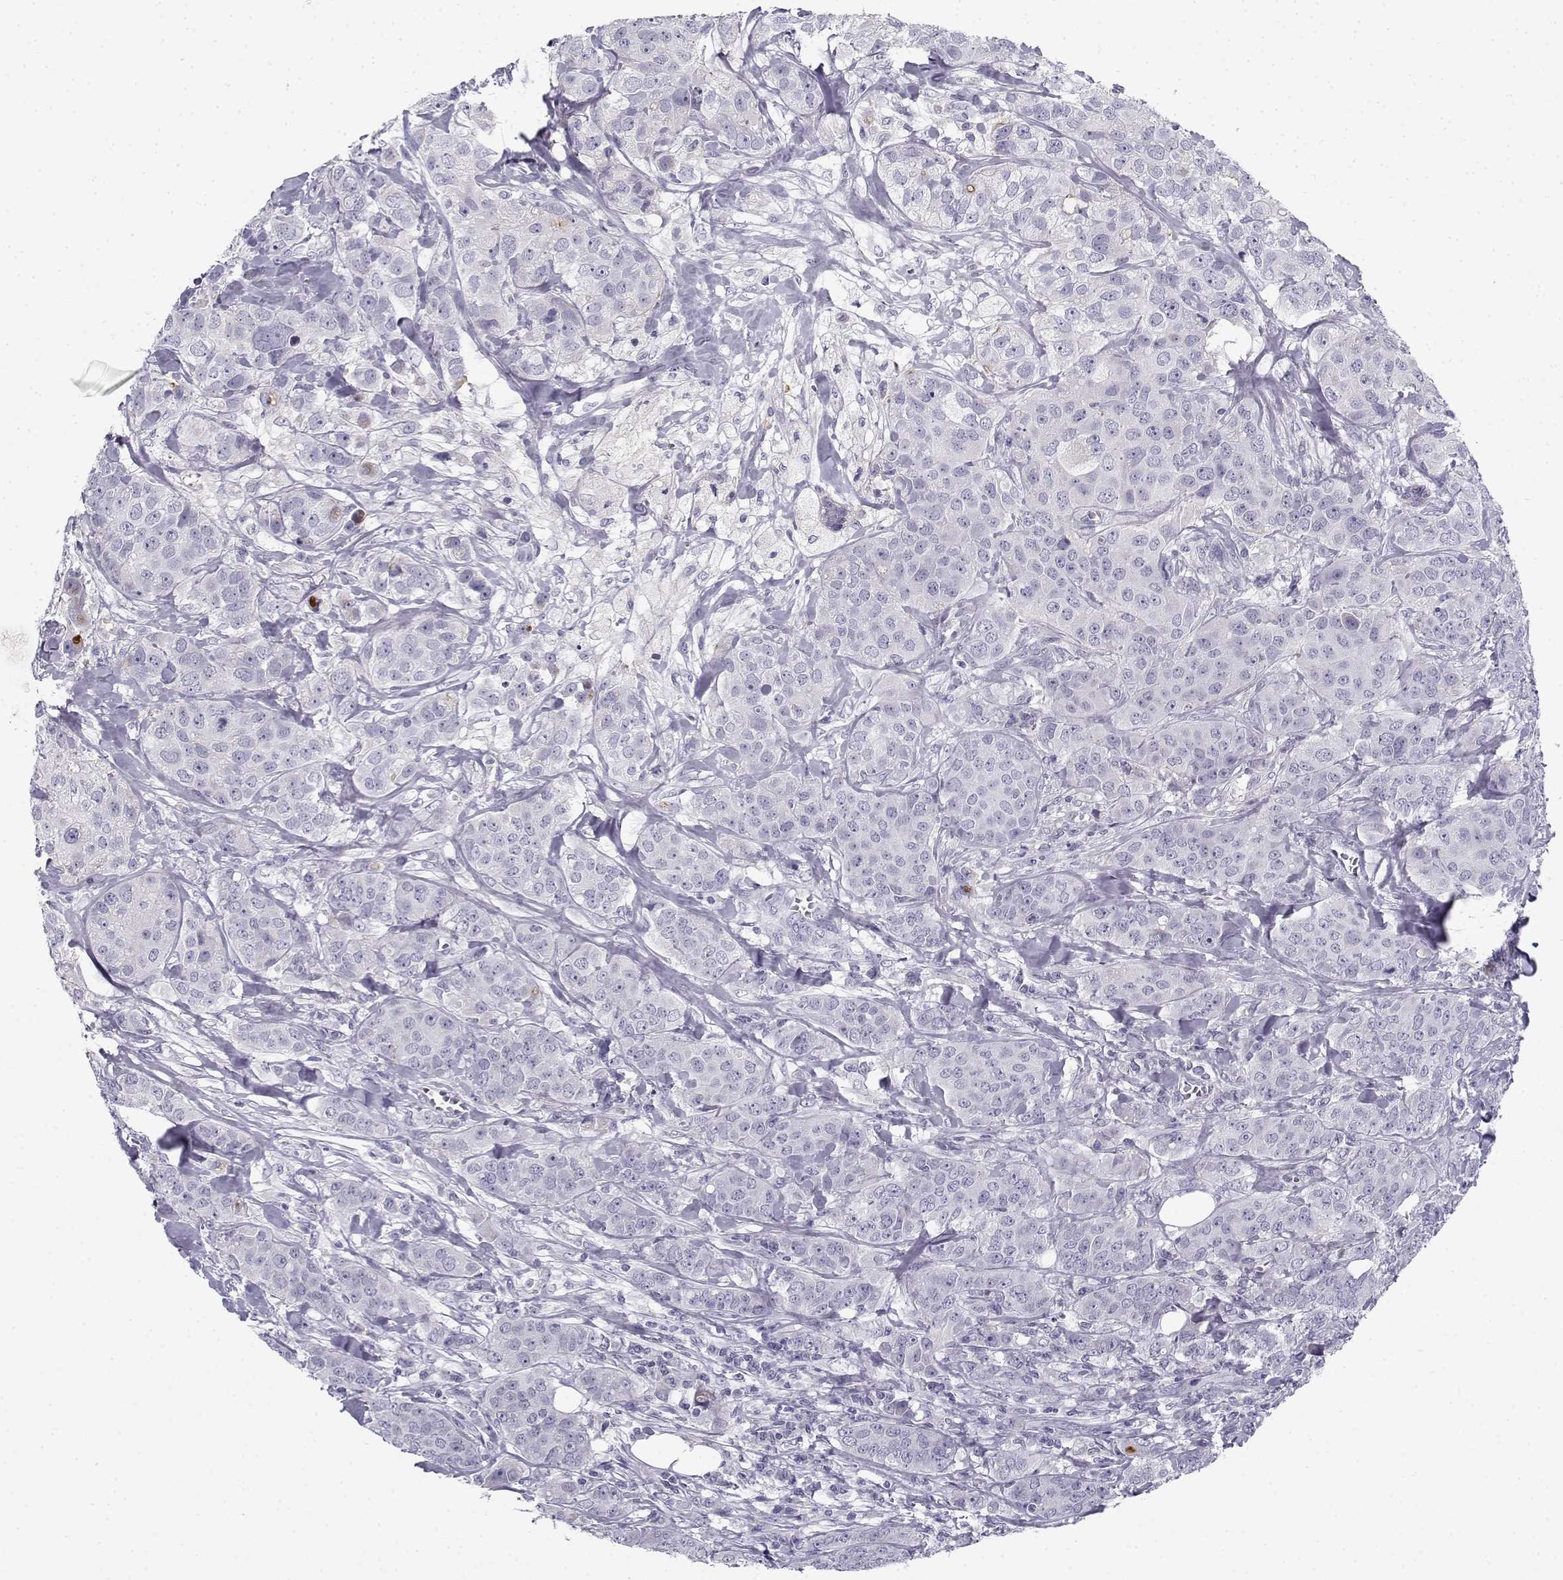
{"staining": {"intensity": "negative", "quantity": "none", "location": "none"}, "tissue": "breast cancer", "cell_type": "Tumor cells", "image_type": "cancer", "snomed": [{"axis": "morphology", "description": "Duct carcinoma"}, {"axis": "topography", "description": "Breast"}], "caption": "Photomicrograph shows no protein positivity in tumor cells of breast cancer tissue.", "gene": "CREB3L3", "patient": {"sex": "female", "age": 43}}